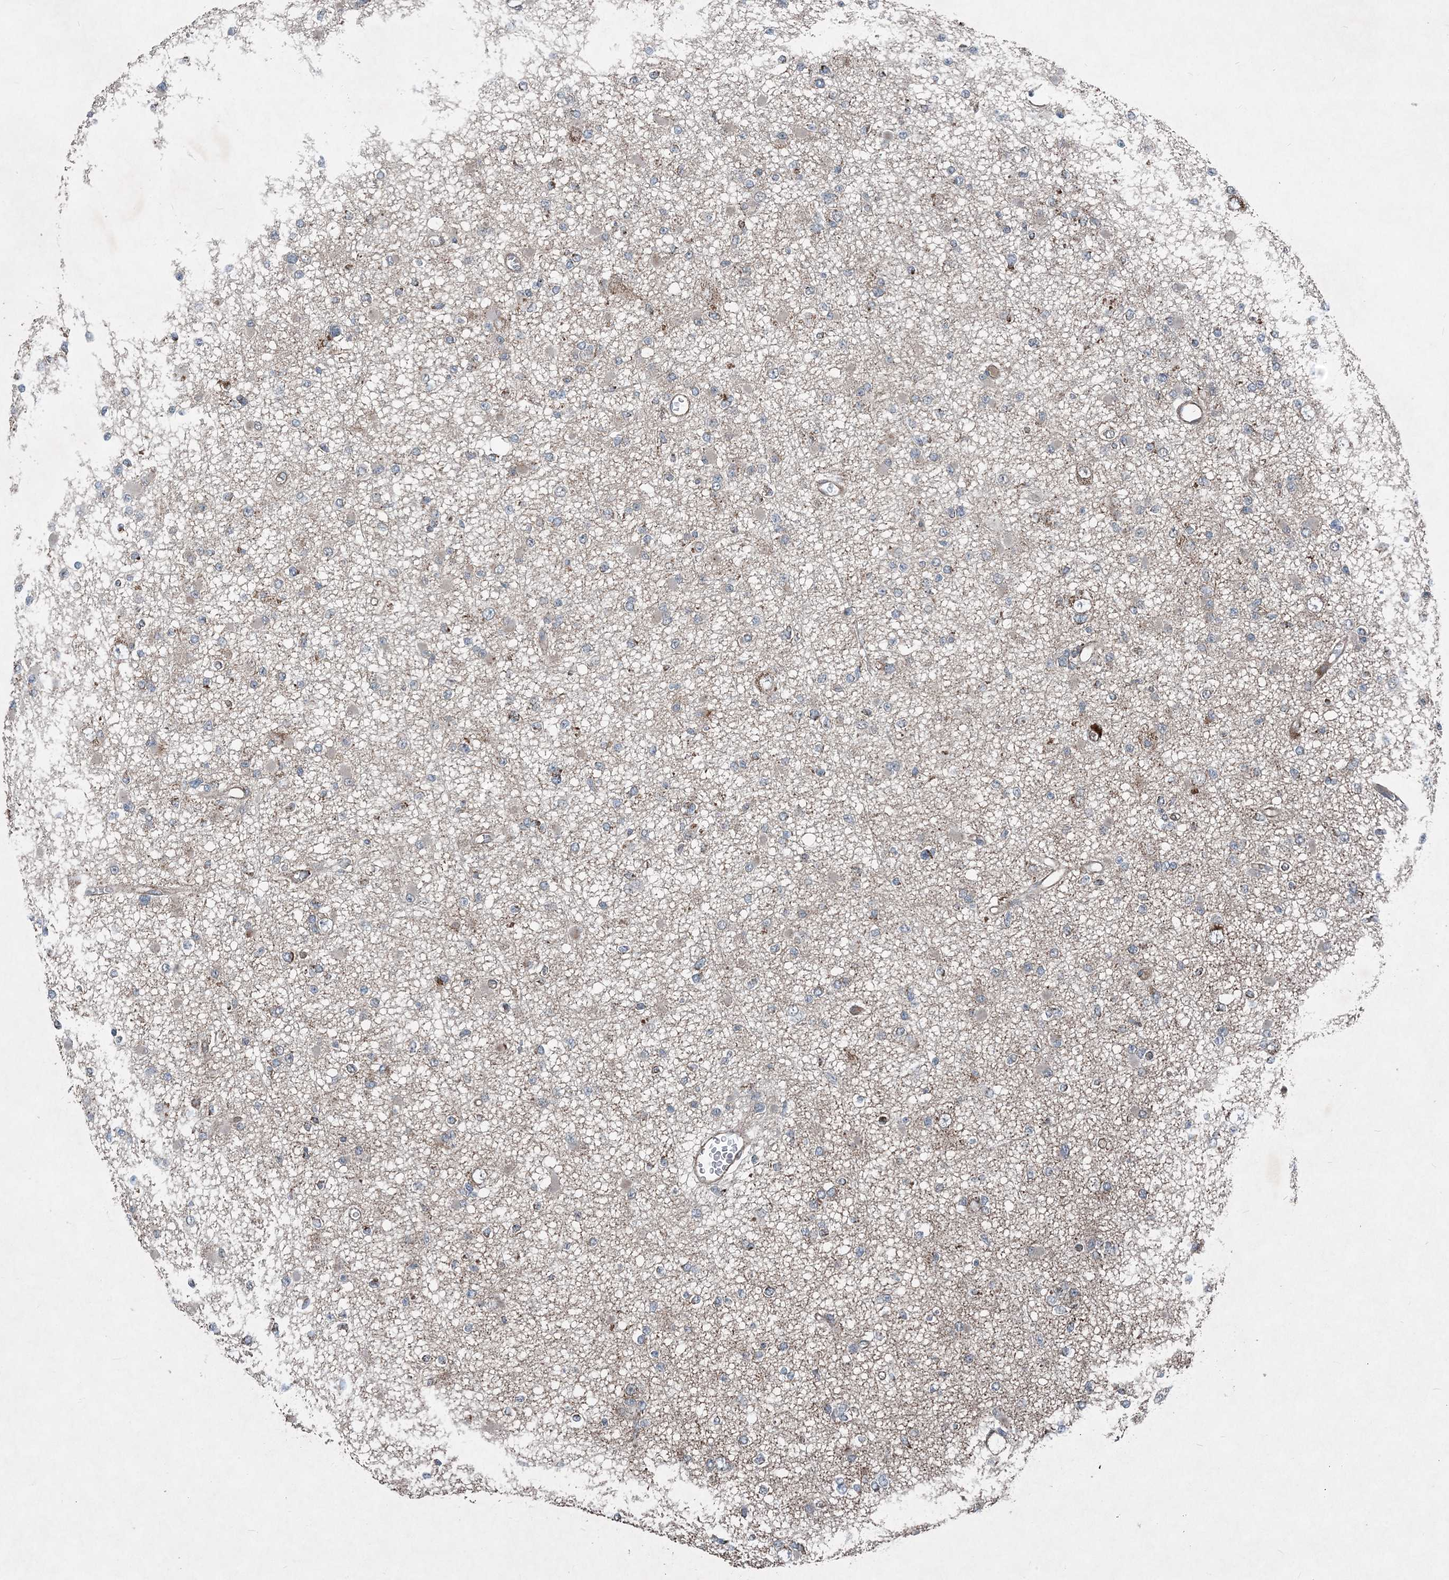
{"staining": {"intensity": "negative", "quantity": "none", "location": "none"}, "tissue": "glioma", "cell_type": "Tumor cells", "image_type": "cancer", "snomed": [{"axis": "morphology", "description": "Glioma, malignant, Low grade"}, {"axis": "topography", "description": "Brain"}], "caption": "Immunohistochemical staining of human malignant low-grade glioma exhibits no significant positivity in tumor cells.", "gene": "NDUFA2", "patient": {"sex": "female", "age": 22}}